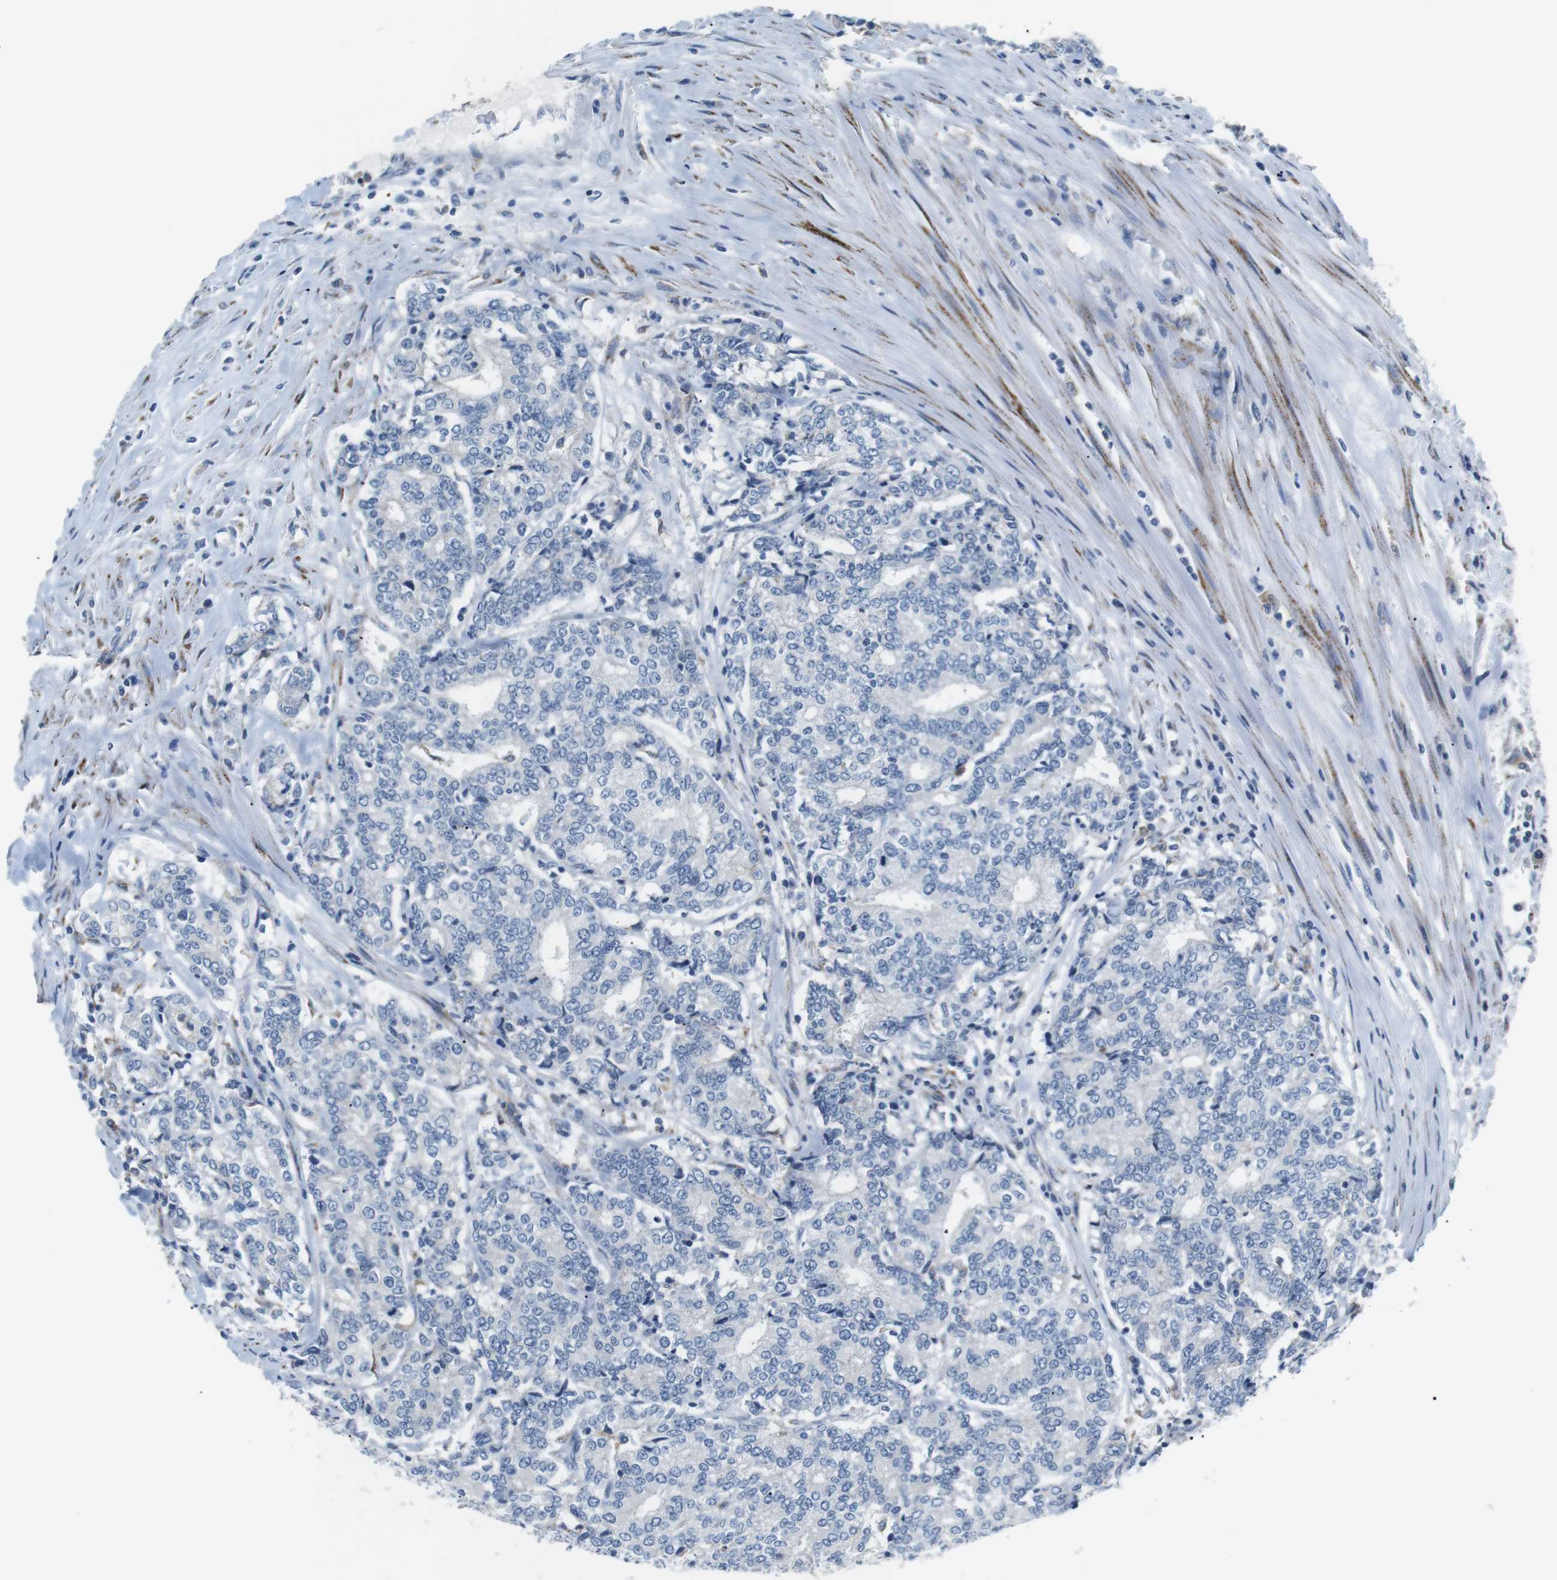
{"staining": {"intensity": "negative", "quantity": "none", "location": "none"}, "tissue": "prostate cancer", "cell_type": "Tumor cells", "image_type": "cancer", "snomed": [{"axis": "morphology", "description": "Normal tissue, NOS"}, {"axis": "morphology", "description": "Adenocarcinoma, High grade"}, {"axis": "topography", "description": "Prostate"}, {"axis": "topography", "description": "Seminal veicle"}], "caption": "A photomicrograph of prostate cancer (adenocarcinoma (high-grade)) stained for a protein exhibits no brown staining in tumor cells.", "gene": "CD300E", "patient": {"sex": "male", "age": 55}}